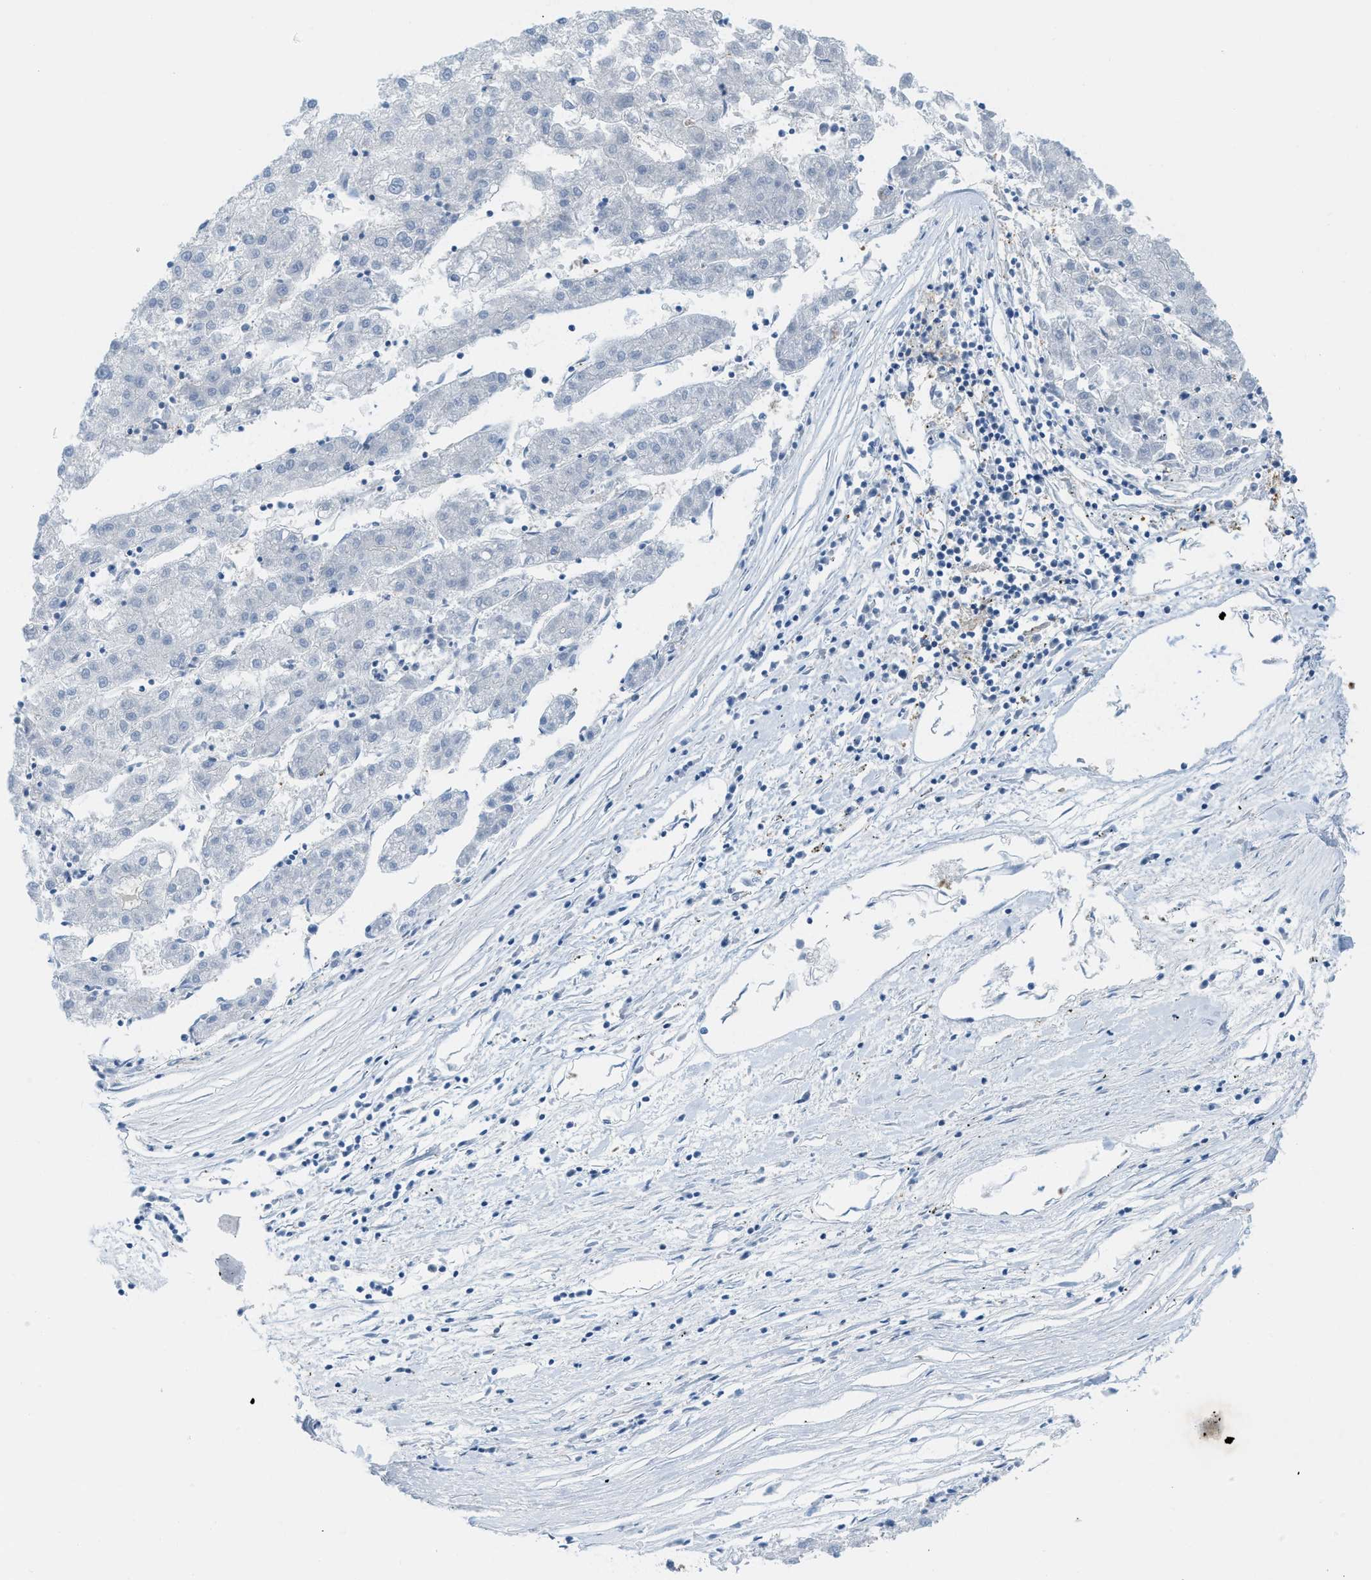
{"staining": {"intensity": "negative", "quantity": "none", "location": "none"}, "tissue": "liver cancer", "cell_type": "Tumor cells", "image_type": "cancer", "snomed": [{"axis": "morphology", "description": "Carcinoma, Hepatocellular, NOS"}, {"axis": "topography", "description": "Liver"}], "caption": "Immunohistochemical staining of human liver cancer exhibits no significant staining in tumor cells.", "gene": "CSTB", "patient": {"sex": "male", "age": 72}}